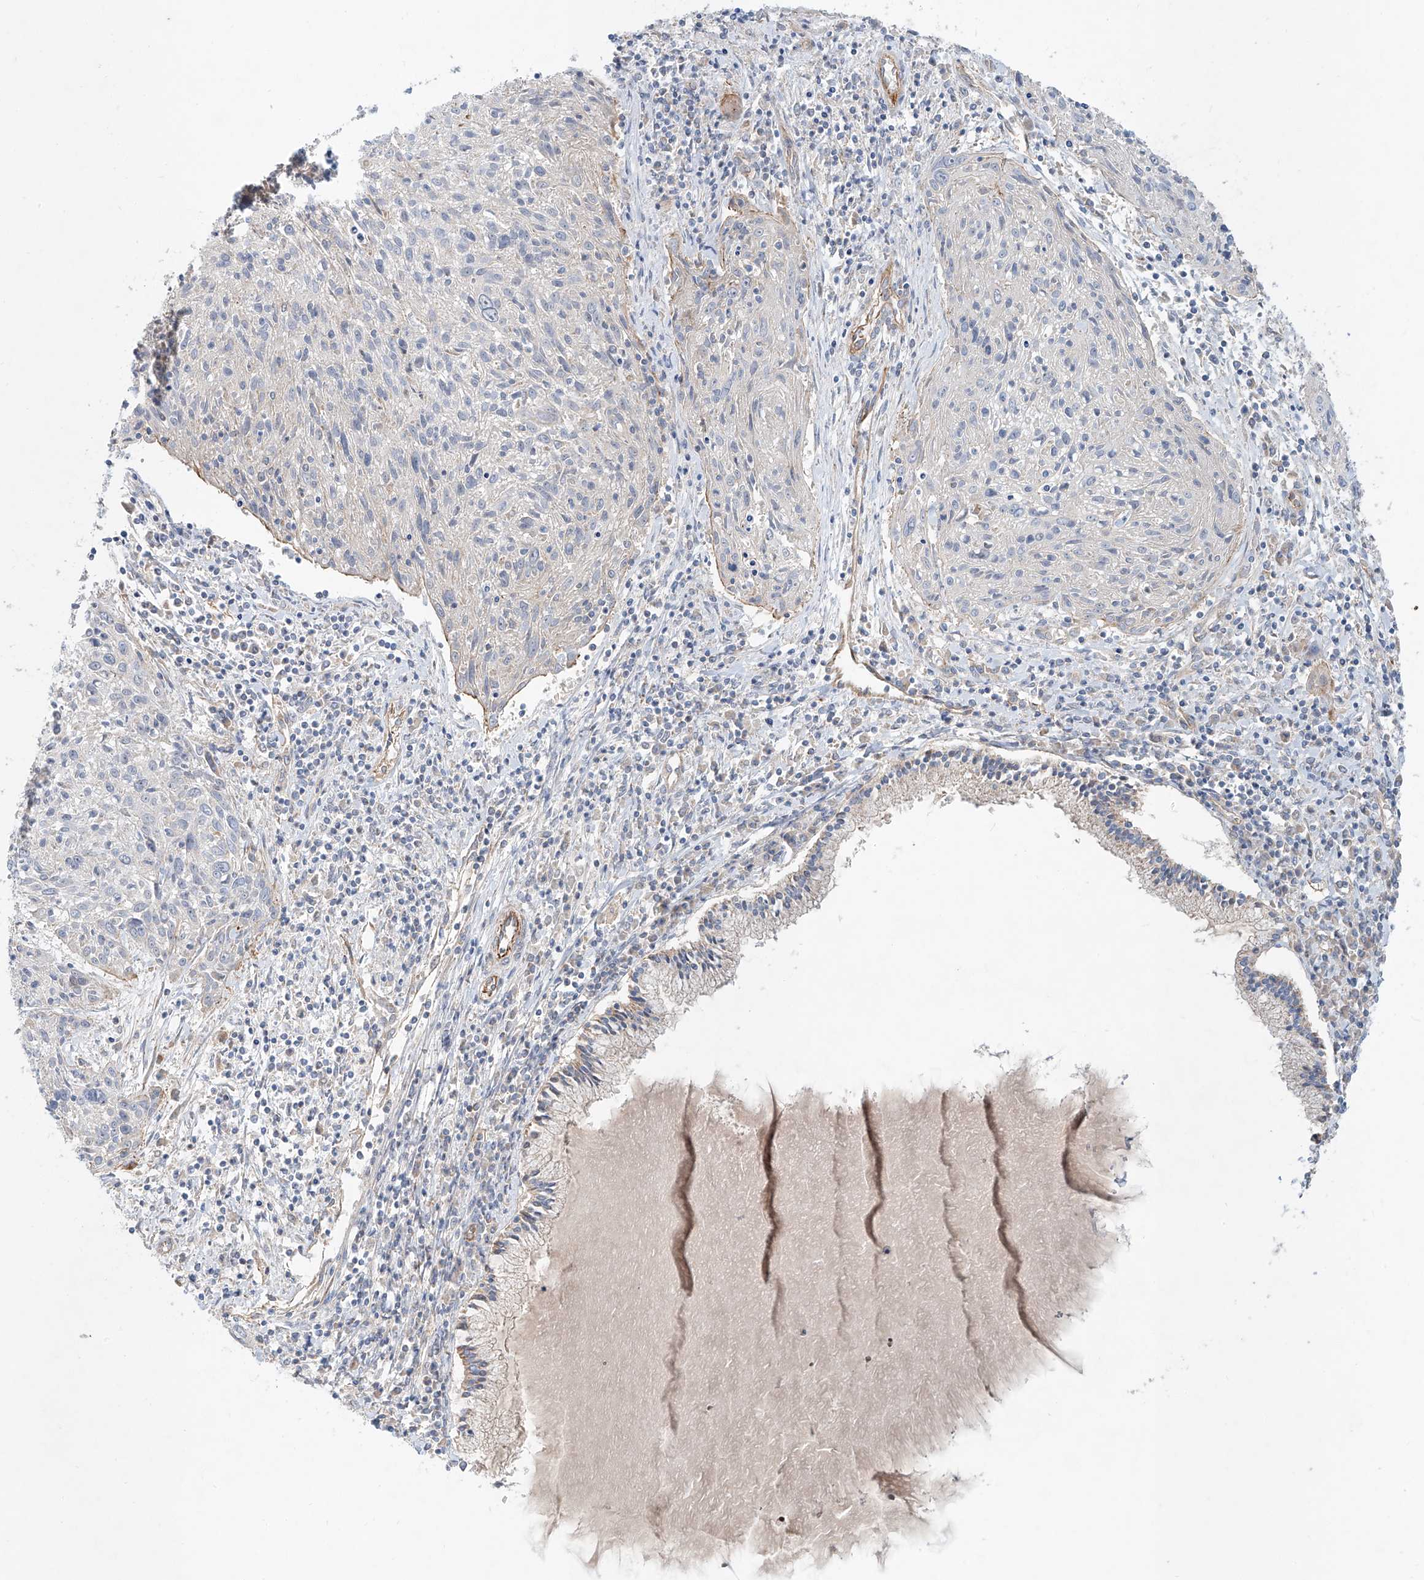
{"staining": {"intensity": "negative", "quantity": "none", "location": "none"}, "tissue": "cervical cancer", "cell_type": "Tumor cells", "image_type": "cancer", "snomed": [{"axis": "morphology", "description": "Squamous cell carcinoma, NOS"}, {"axis": "topography", "description": "Cervix"}], "caption": "Tumor cells are negative for protein expression in human cervical cancer. (DAB (3,3'-diaminobenzidine) immunohistochemistry (IHC), high magnification).", "gene": "AJM1", "patient": {"sex": "female", "age": 51}}